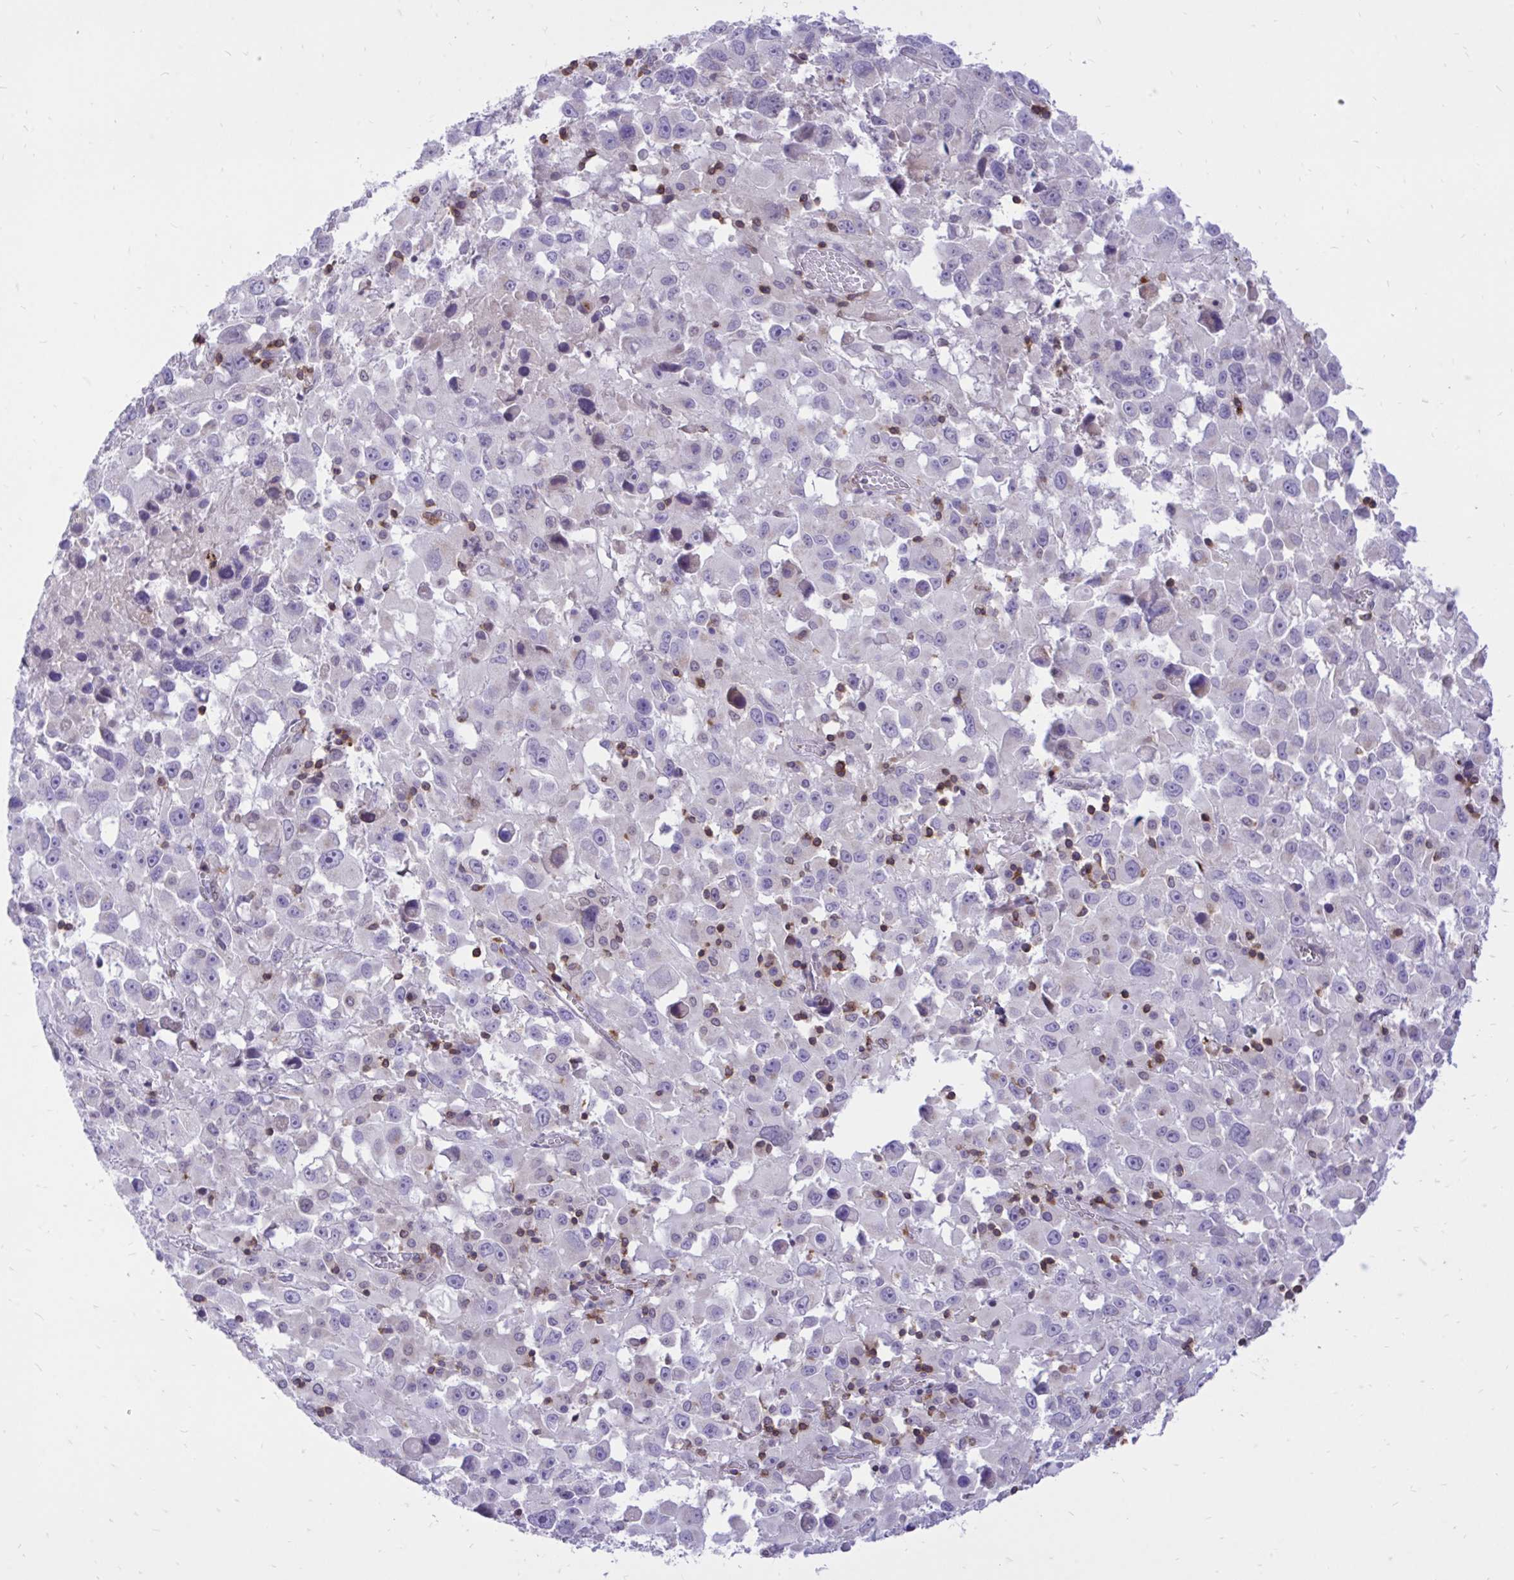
{"staining": {"intensity": "negative", "quantity": "none", "location": "none"}, "tissue": "melanoma", "cell_type": "Tumor cells", "image_type": "cancer", "snomed": [{"axis": "morphology", "description": "Malignant melanoma, Metastatic site"}, {"axis": "topography", "description": "Soft tissue"}], "caption": "Tumor cells are negative for protein expression in human melanoma.", "gene": "CXCL8", "patient": {"sex": "male", "age": 50}}